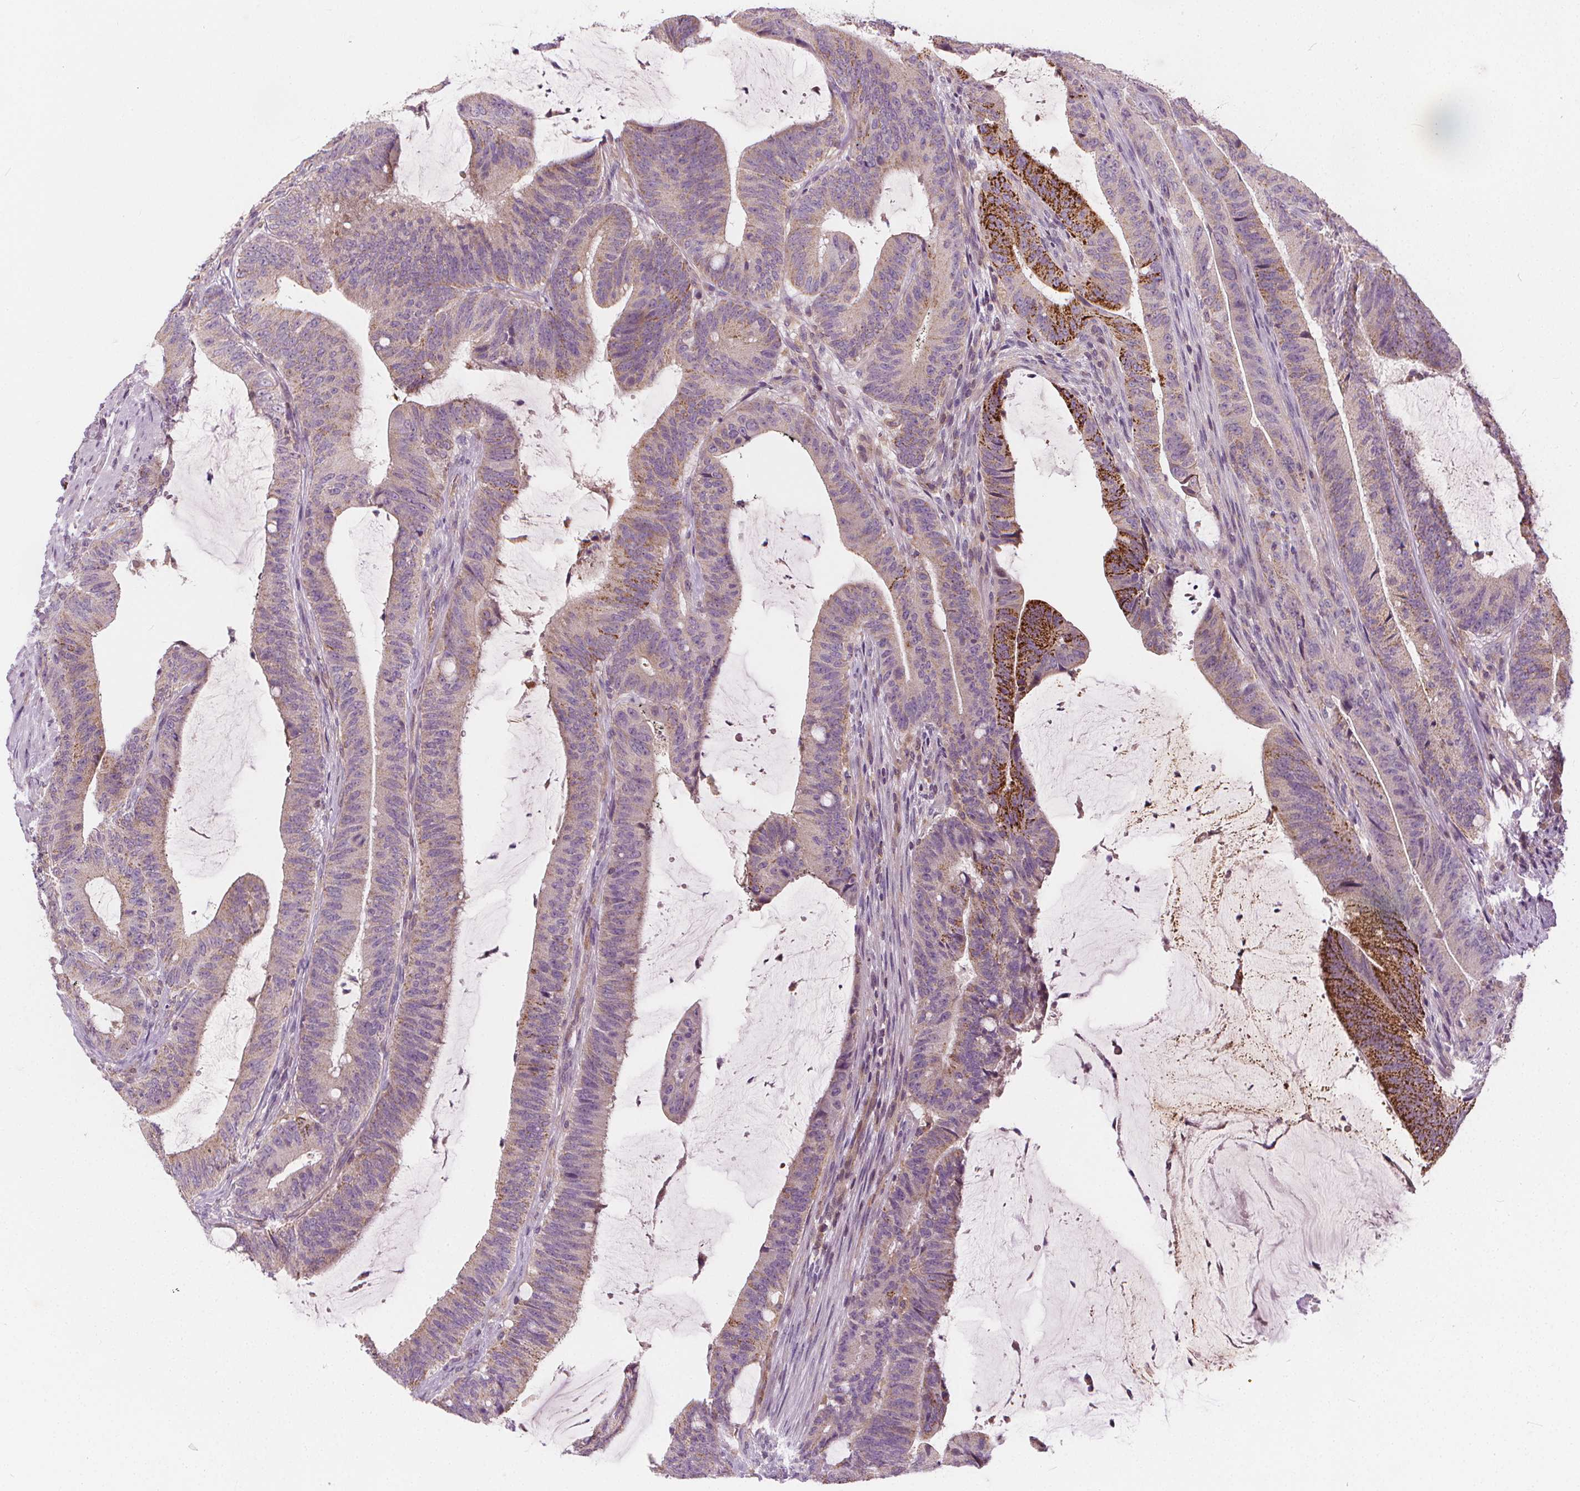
{"staining": {"intensity": "strong", "quantity": "<25%", "location": "cytoplasmic/membranous"}, "tissue": "colorectal cancer", "cell_type": "Tumor cells", "image_type": "cancer", "snomed": [{"axis": "morphology", "description": "Adenocarcinoma, NOS"}, {"axis": "topography", "description": "Colon"}], "caption": "Protein staining of adenocarcinoma (colorectal) tissue reveals strong cytoplasmic/membranous positivity in about <25% of tumor cells.", "gene": "RAB20", "patient": {"sex": "female", "age": 43}}